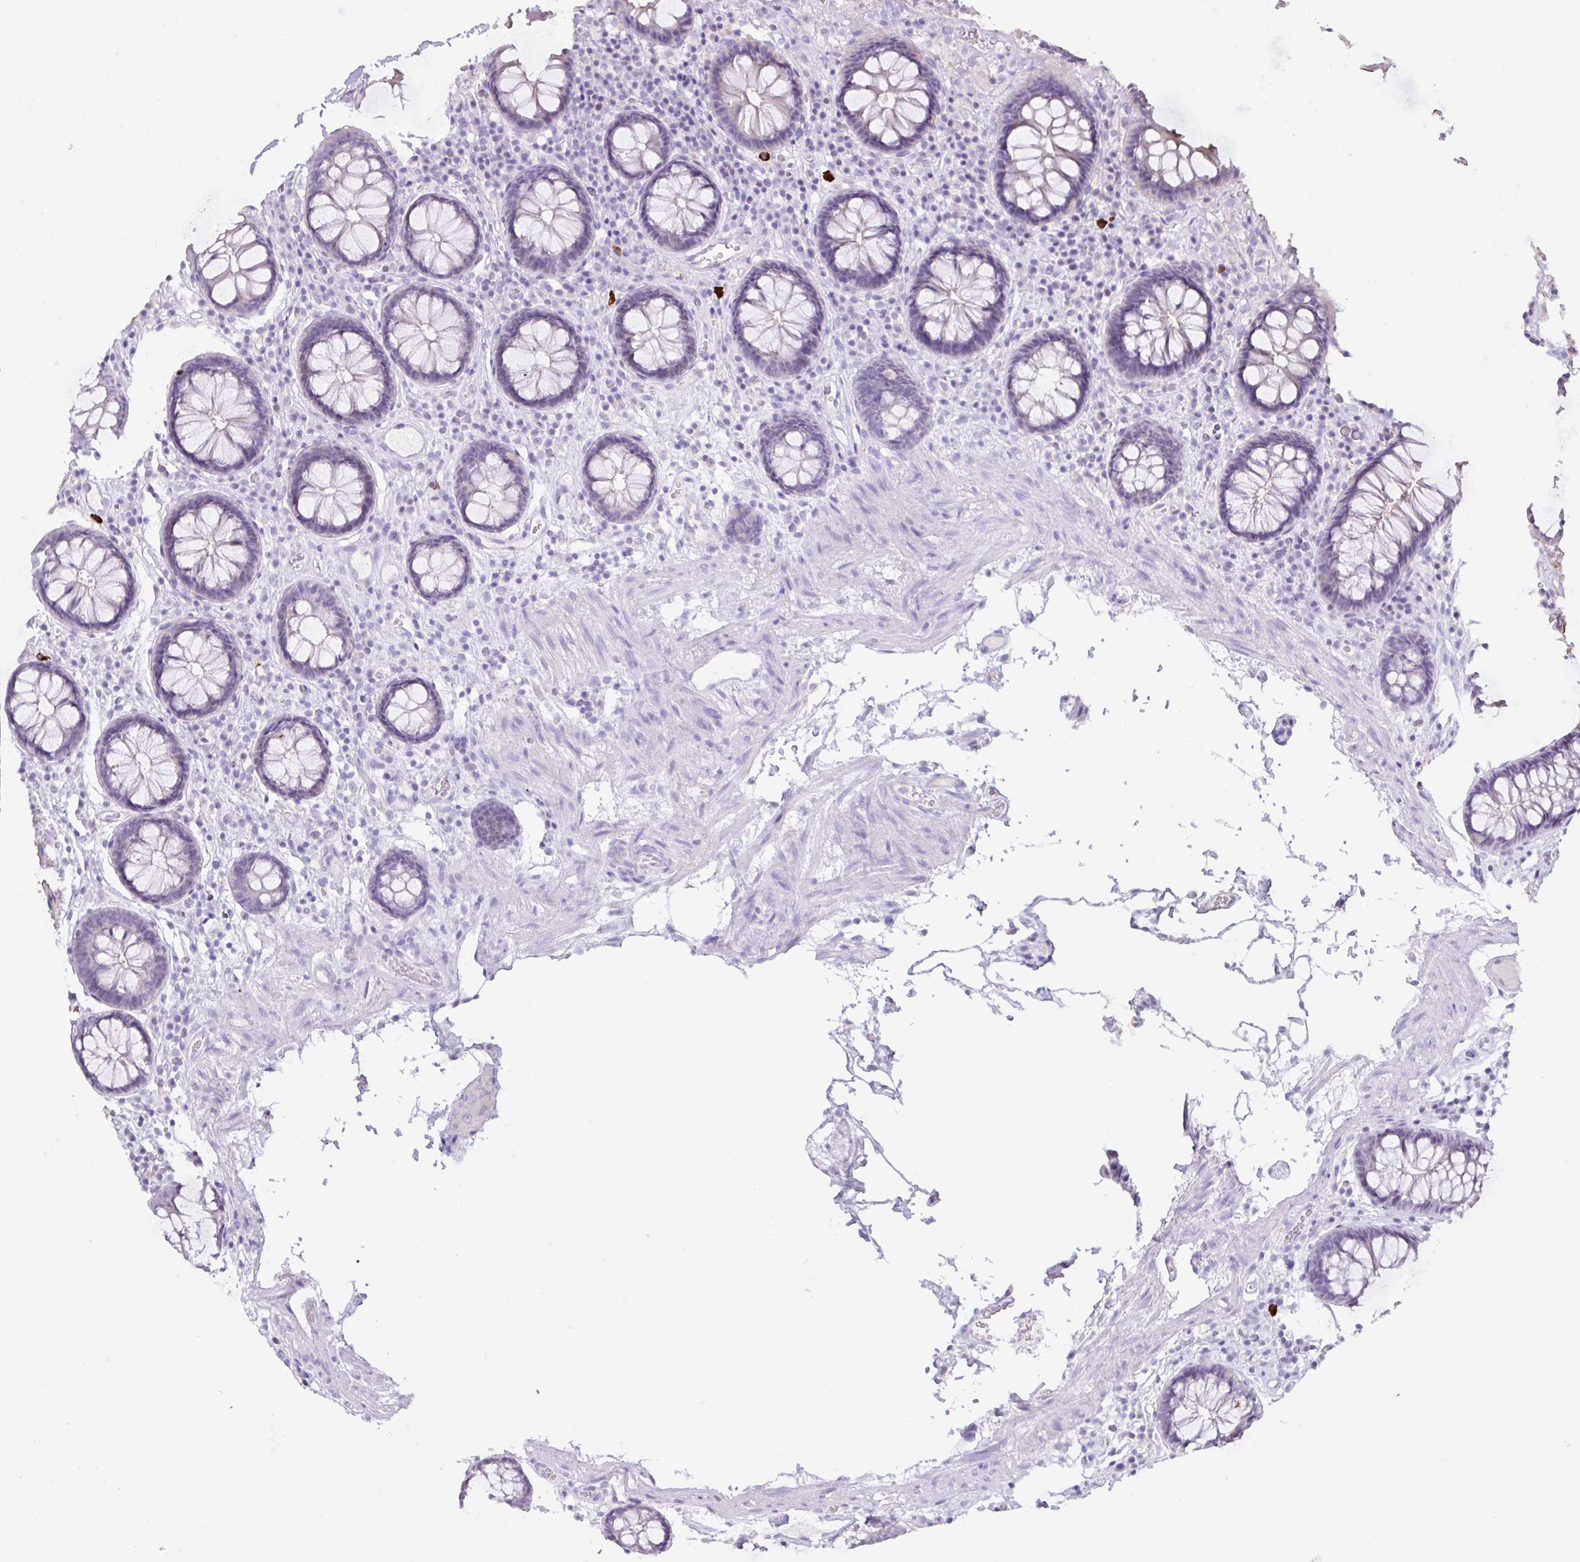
{"staining": {"intensity": "negative", "quantity": "none", "location": "none"}, "tissue": "colon", "cell_type": "Endothelial cells", "image_type": "normal", "snomed": [{"axis": "morphology", "description": "Normal tissue, NOS"}, {"axis": "topography", "description": "Colon"}, {"axis": "topography", "description": "Peripheral nerve tissue"}], "caption": "An image of colon stained for a protein shows no brown staining in endothelial cells. (DAB immunohistochemistry (IHC) with hematoxylin counter stain).", "gene": "CST11", "patient": {"sex": "male", "age": 84}}